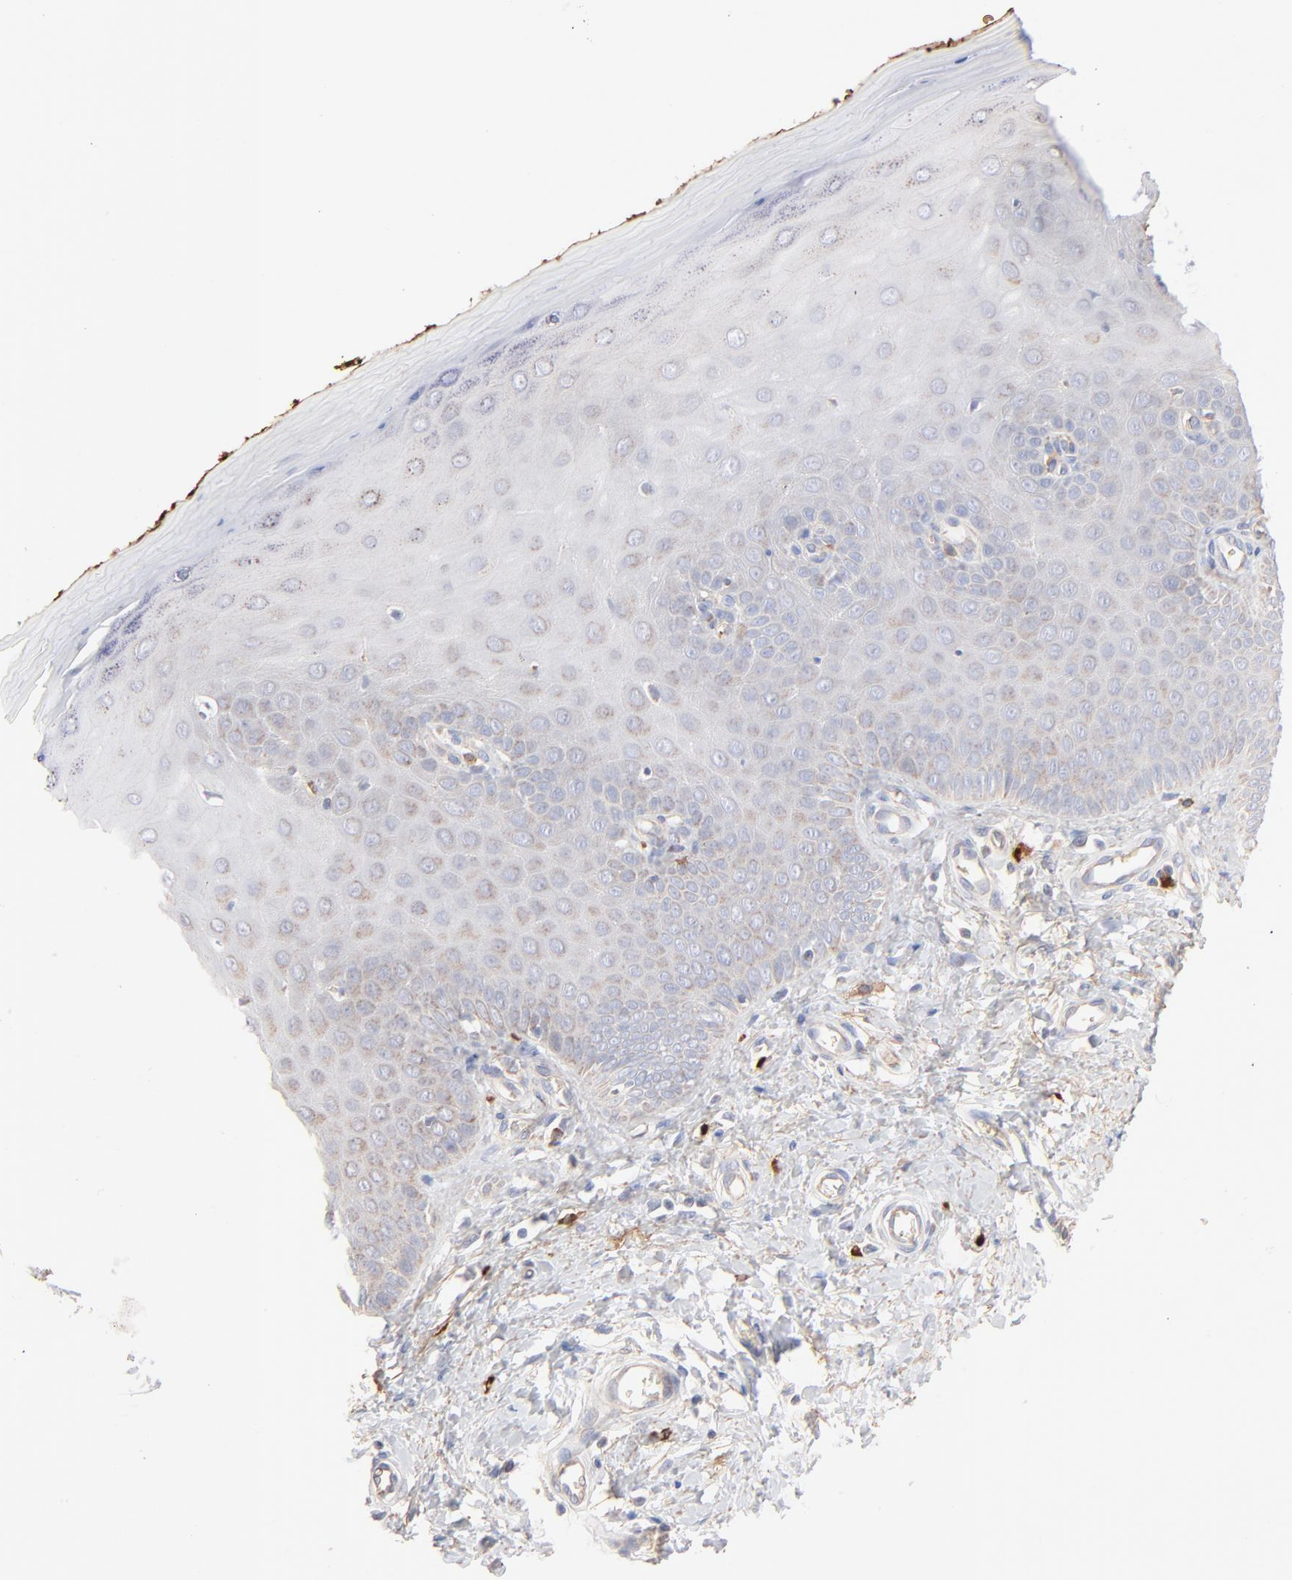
{"staining": {"intensity": "negative", "quantity": "none", "location": "none"}, "tissue": "cervix", "cell_type": "Glandular cells", "image_type": "normal", "snomed": [{"axis": "morphology", "description": "Normal tissue, NOS"}, {"axis": "topography", "description": "Cervix"}], "caption": "The photomicrograph demonstrates no significant positivity in glandular cells of cervix.", "gene": "SPTB", "patient": {"sex": "female", "age": 55}}